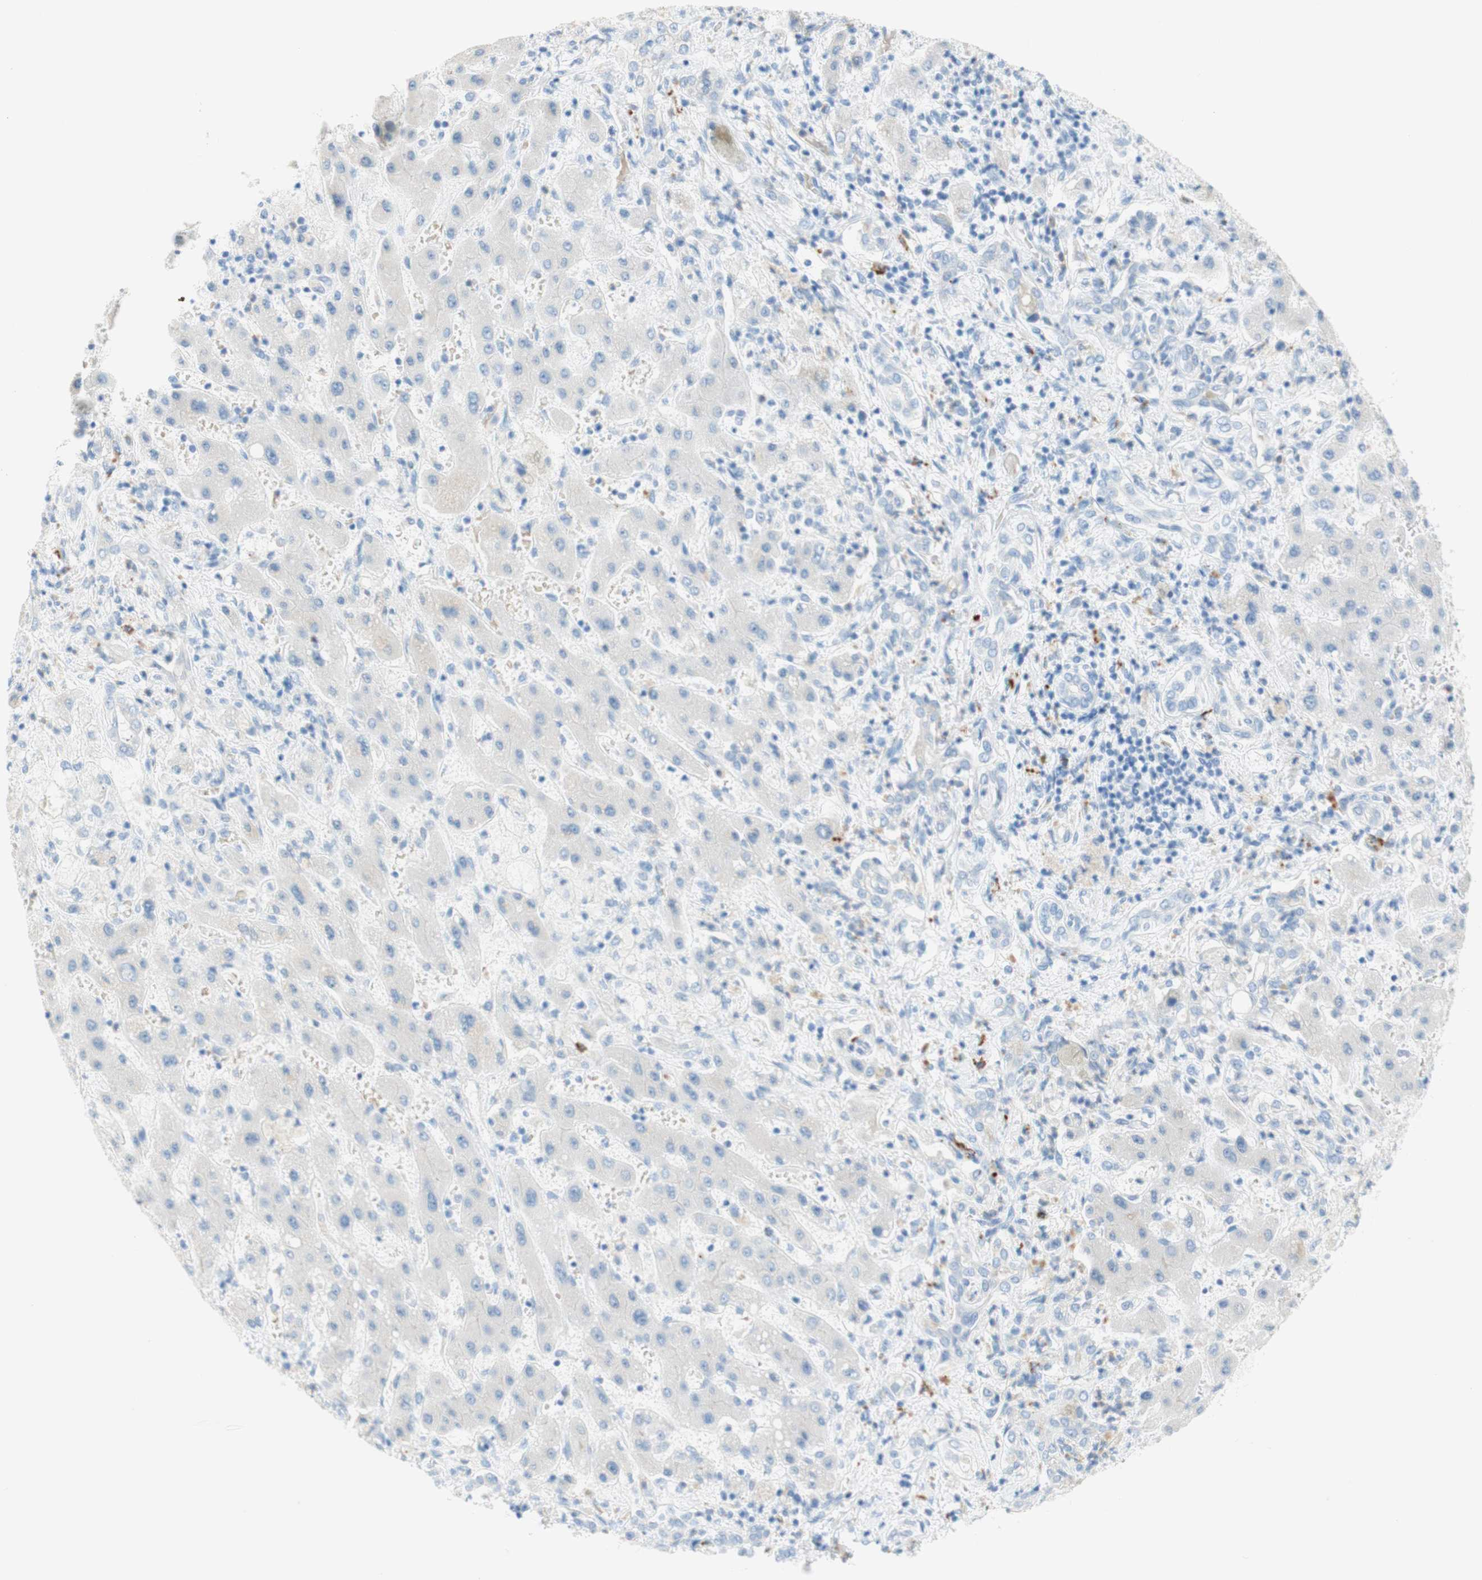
{"staining": {"intensity": "negative", "quantity": "none", "location": "none"}, "tissue": "liver cancer", "cell_type": "Tumor cells", "image_type": "cancer", "snomed": [{"axis": "morphology", "description": "Cholangiocarcinoma"}, {"axis": "topography", "description": "Liver"}], "caption": "Immunohistochemistry (IHC) image of neoplastic tissue: liver cancer (cholangiocarcinoma) stained with DAB exhibits no significant protein staining in tumor cells.", "gene": "CEACAM1", "patient": {"sex": "male", "age": 50}}